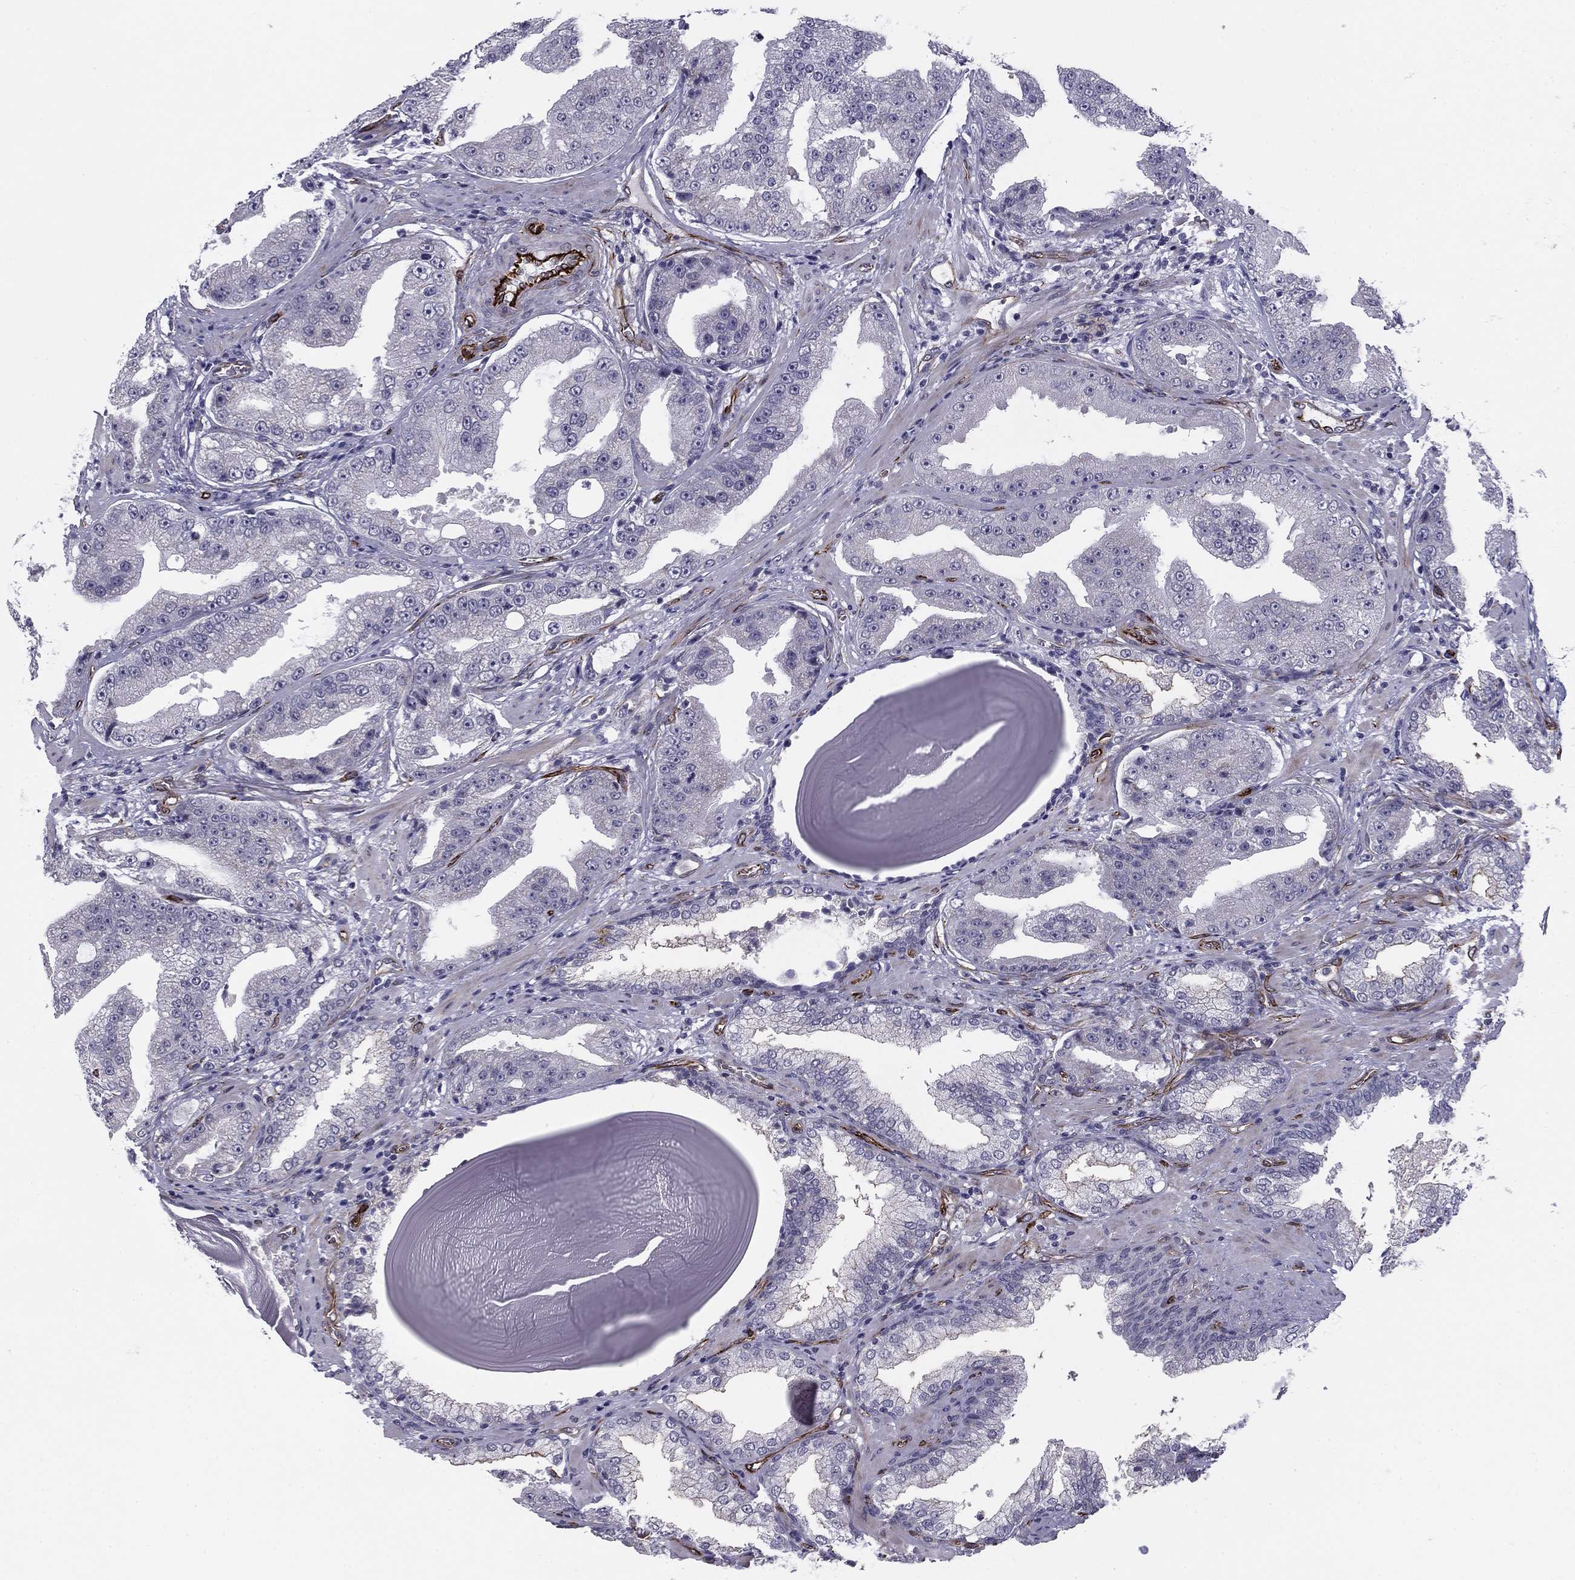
{"staining": {"intensity": "negative", "quantity": "none", "location": "none"}, "tissue": "prostate cancer", "cell_type": "Tumor cells", "image_type": "cancer", "snomed": [{"axis": "morphology", "description": "Adenocarcinoma, Low grade"}, {"axis": "topography", "description": "Prostate"}], "caption": "IHC image of prostate low-grade adenocarcinoma stained for a protein (brown), which exhibits no staining in tumor cells.", "gene": "ANKS4B", "patient": {"sex": "male", "age": 62}}